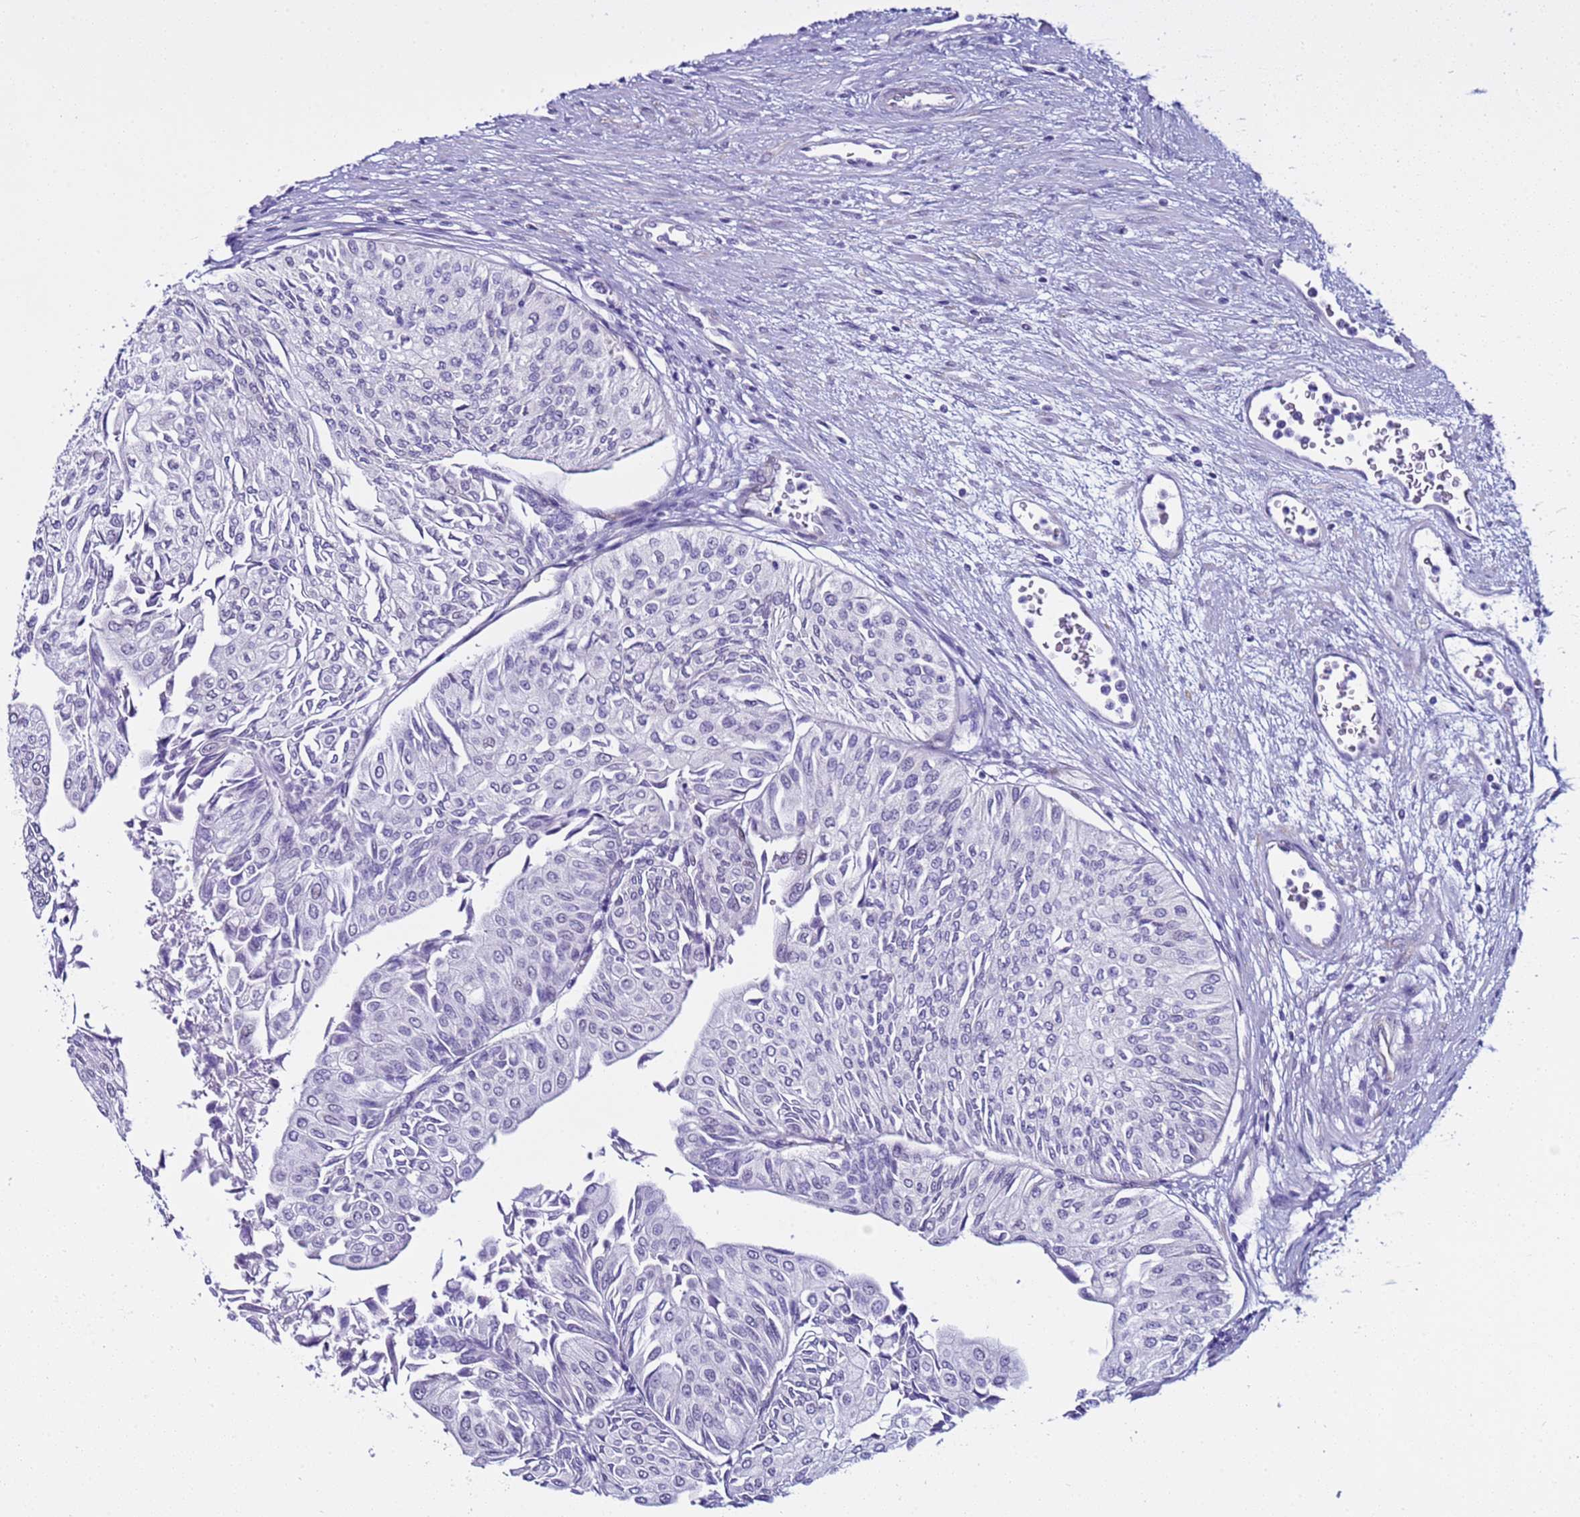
{"staining": {"intensity": "negative", "quantity": "none", "location": "none"}, "tissue": "urothelial cancer", "cell_type": "Tumor cells", "image_type": "cancer", "snomed": [{"axis": "morphology", "description": "Urothelial carcinoma, Low grade"}, {"axis": "topography", "description": "Urinary bladder"}], "caption": "IHC photomicrograph of human low-grade urothelial carcinoma stained for a protein (brown), which displays no expression in tumor cells.", "gene": "LRRC10B", "patient": {"sex": "male", "age": 67}}